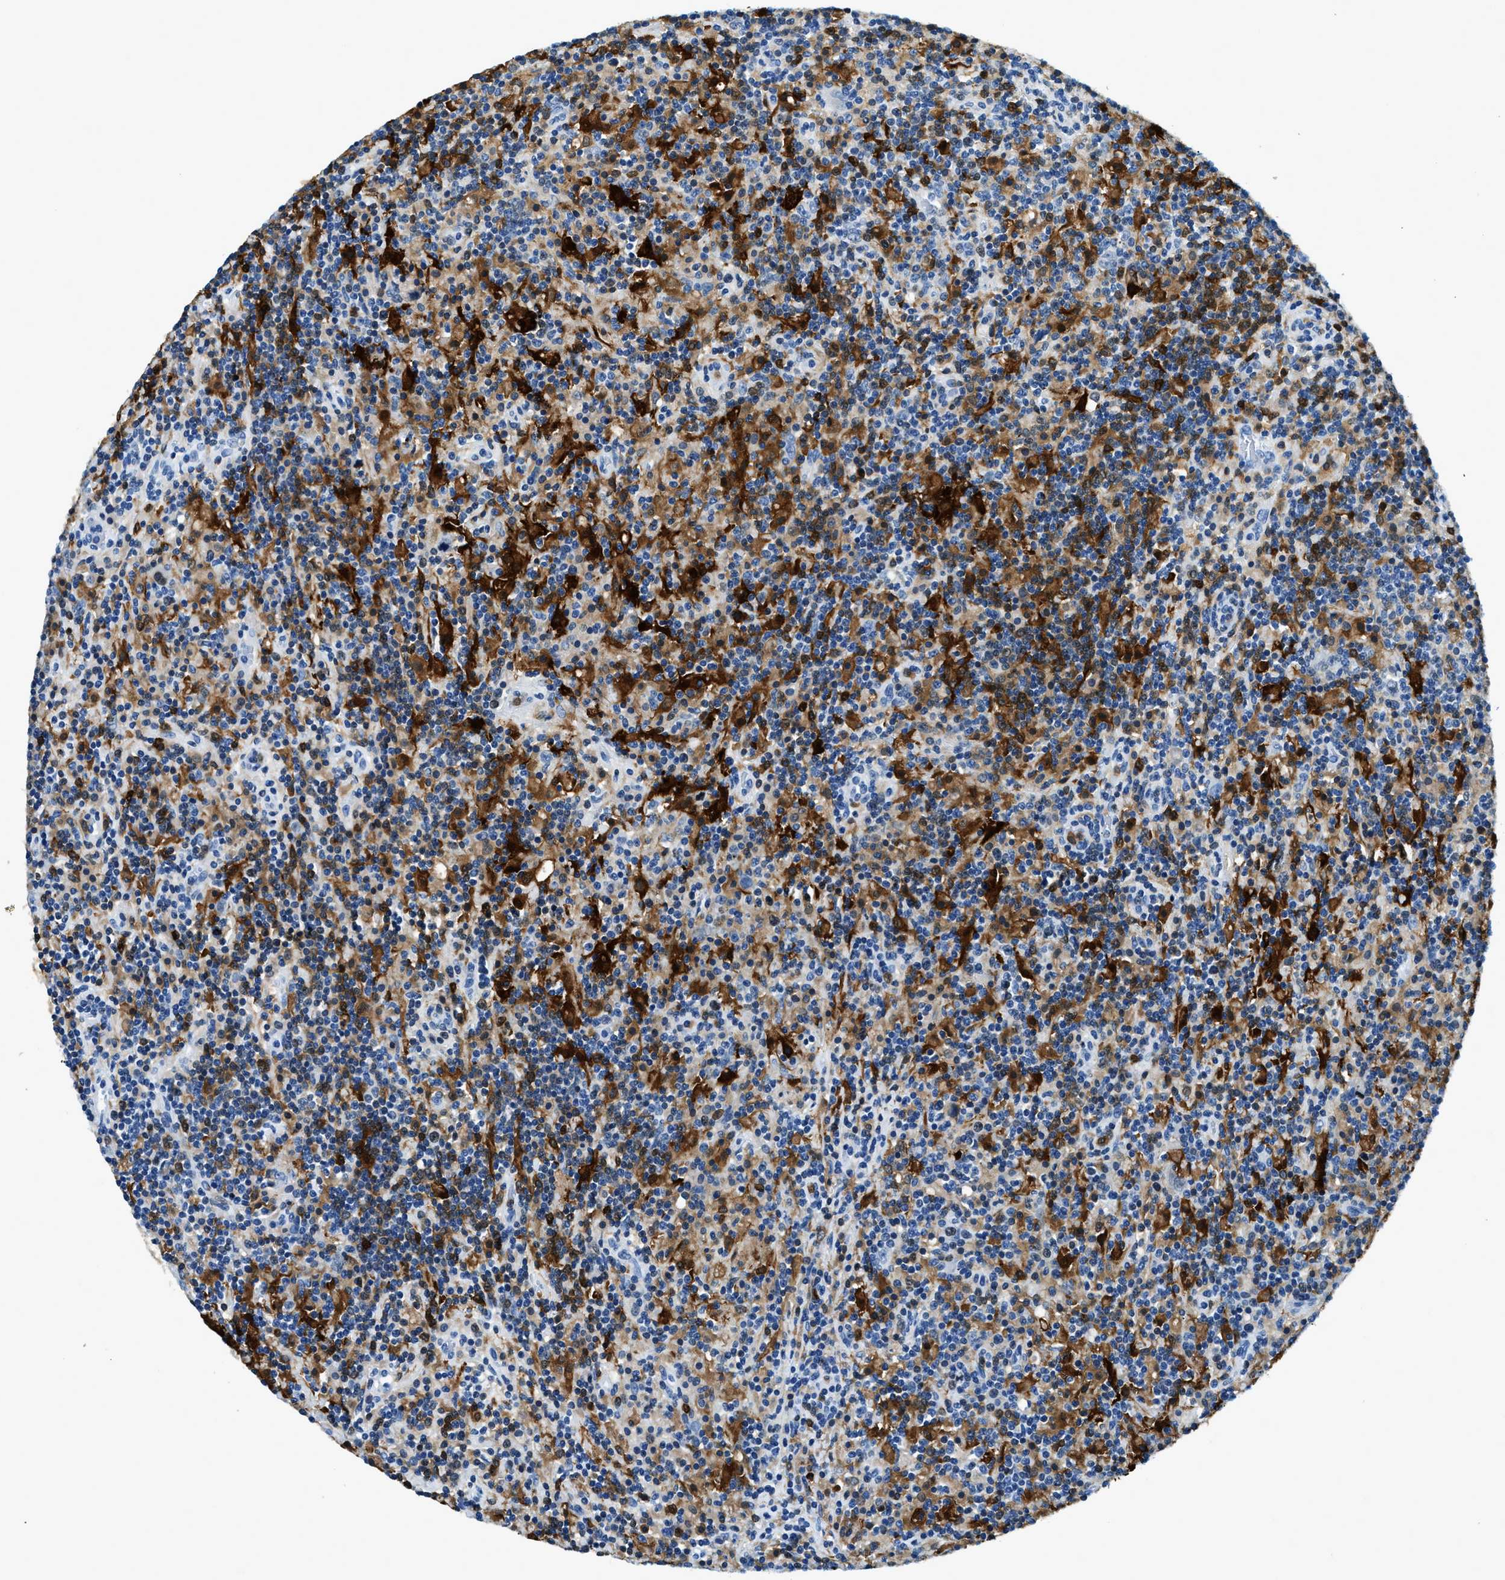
{"staining": {"intensity": "negative", "quantity": "none", "location": "none"}, "tissue": "lymphoma", "cell_type": "Tumor cells", "image_type": "cancer", "snomed": [{"axis": "morphology", "description": "Hodgkin's disease, NOS"}, {"axis": "topography", "description": "Lymph node"}], "caption": "High power microscopy micrograph of an IHC micrograph of Hodgkin's disease, revealing no significant positivity in tumor cells. (IHC, brightfield microscopy, high magnification).", "gene": "CAPG", "patient": {"sex": "male", "age": 70}}